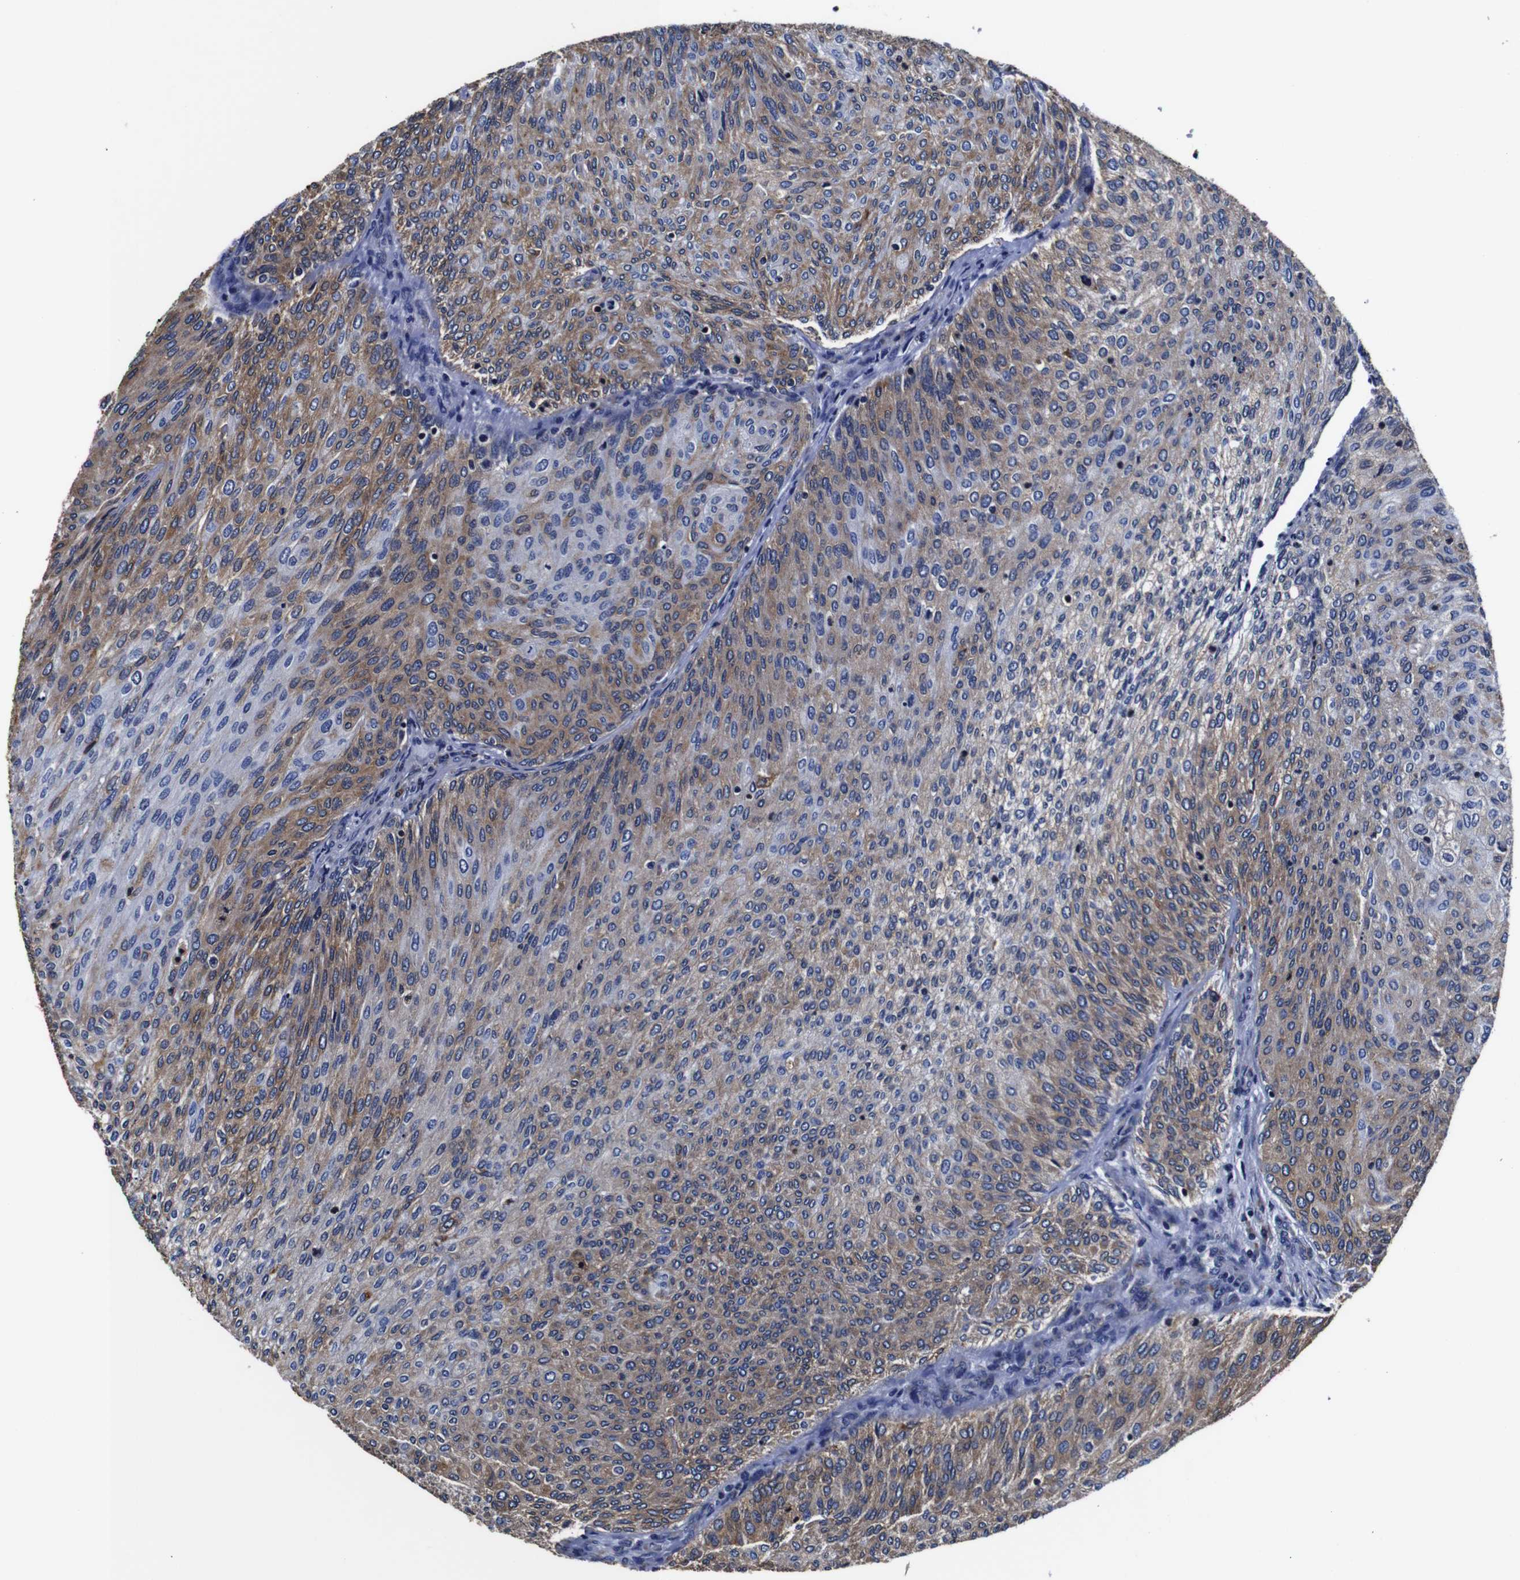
{"staining": {"intensity": "moderate", "quantity": "<25%", "location": "cytoplasmic/membranous"}, "tissue": "urothelial cancer", "cell_type": "Tumor cells", "image_type": "cancer", "snomed": [{"axis": "morphology", "description": "Urothelial carcinoma, Low grade"}, {"axis": "topography", "description": "Urinary bladder"}], "caption": "Protein expression analysis of urothelial carcinoma (low-grade) shows moderate cytoplasmic/membranous staining in approximately <25% of tumor cells. Ihc stains the protein of interest in brown and the nuclei are stained blue.", "gene": "PPIB", "patient": {"sex": "female", "age": 79}}